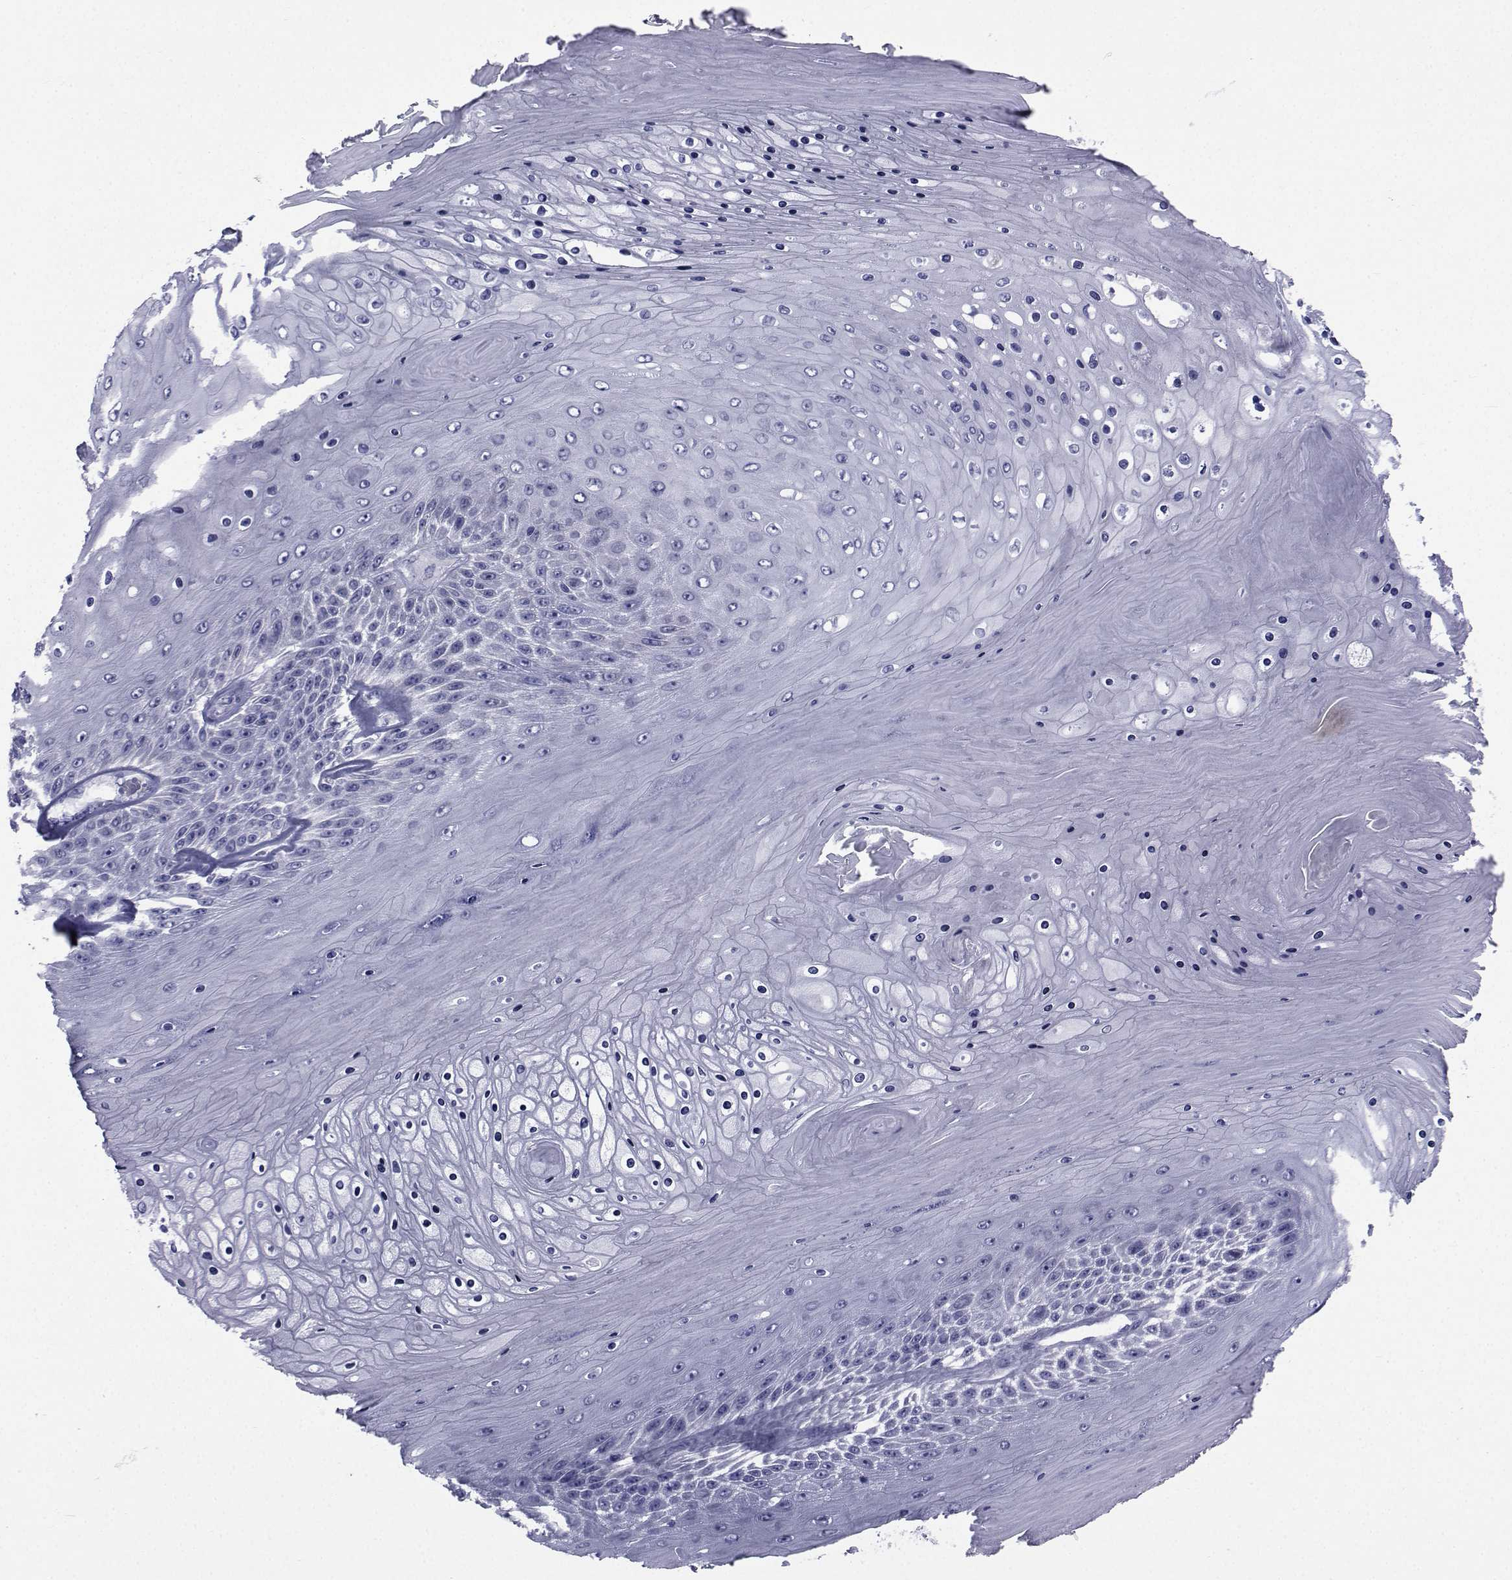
{"staining": {"intensity": "negative", "quantity": "none", "location": "none"}, "tissue": "skin cancer", "cell_type": "Tumor cells", "image_type": "cancer", "snomed": [{"axis": "morphology", "description": "Squamous cell carcinoma, NOS"}, {"axis": "topography", "description": "Skin"}], "caption": "Immunohistochemical staining of squamous cell carcinoma (skin) demonstrates no significant positivity in tumor cells.", "gene": "ROPN1", "patient": {"sex": "male", "age": 62}}